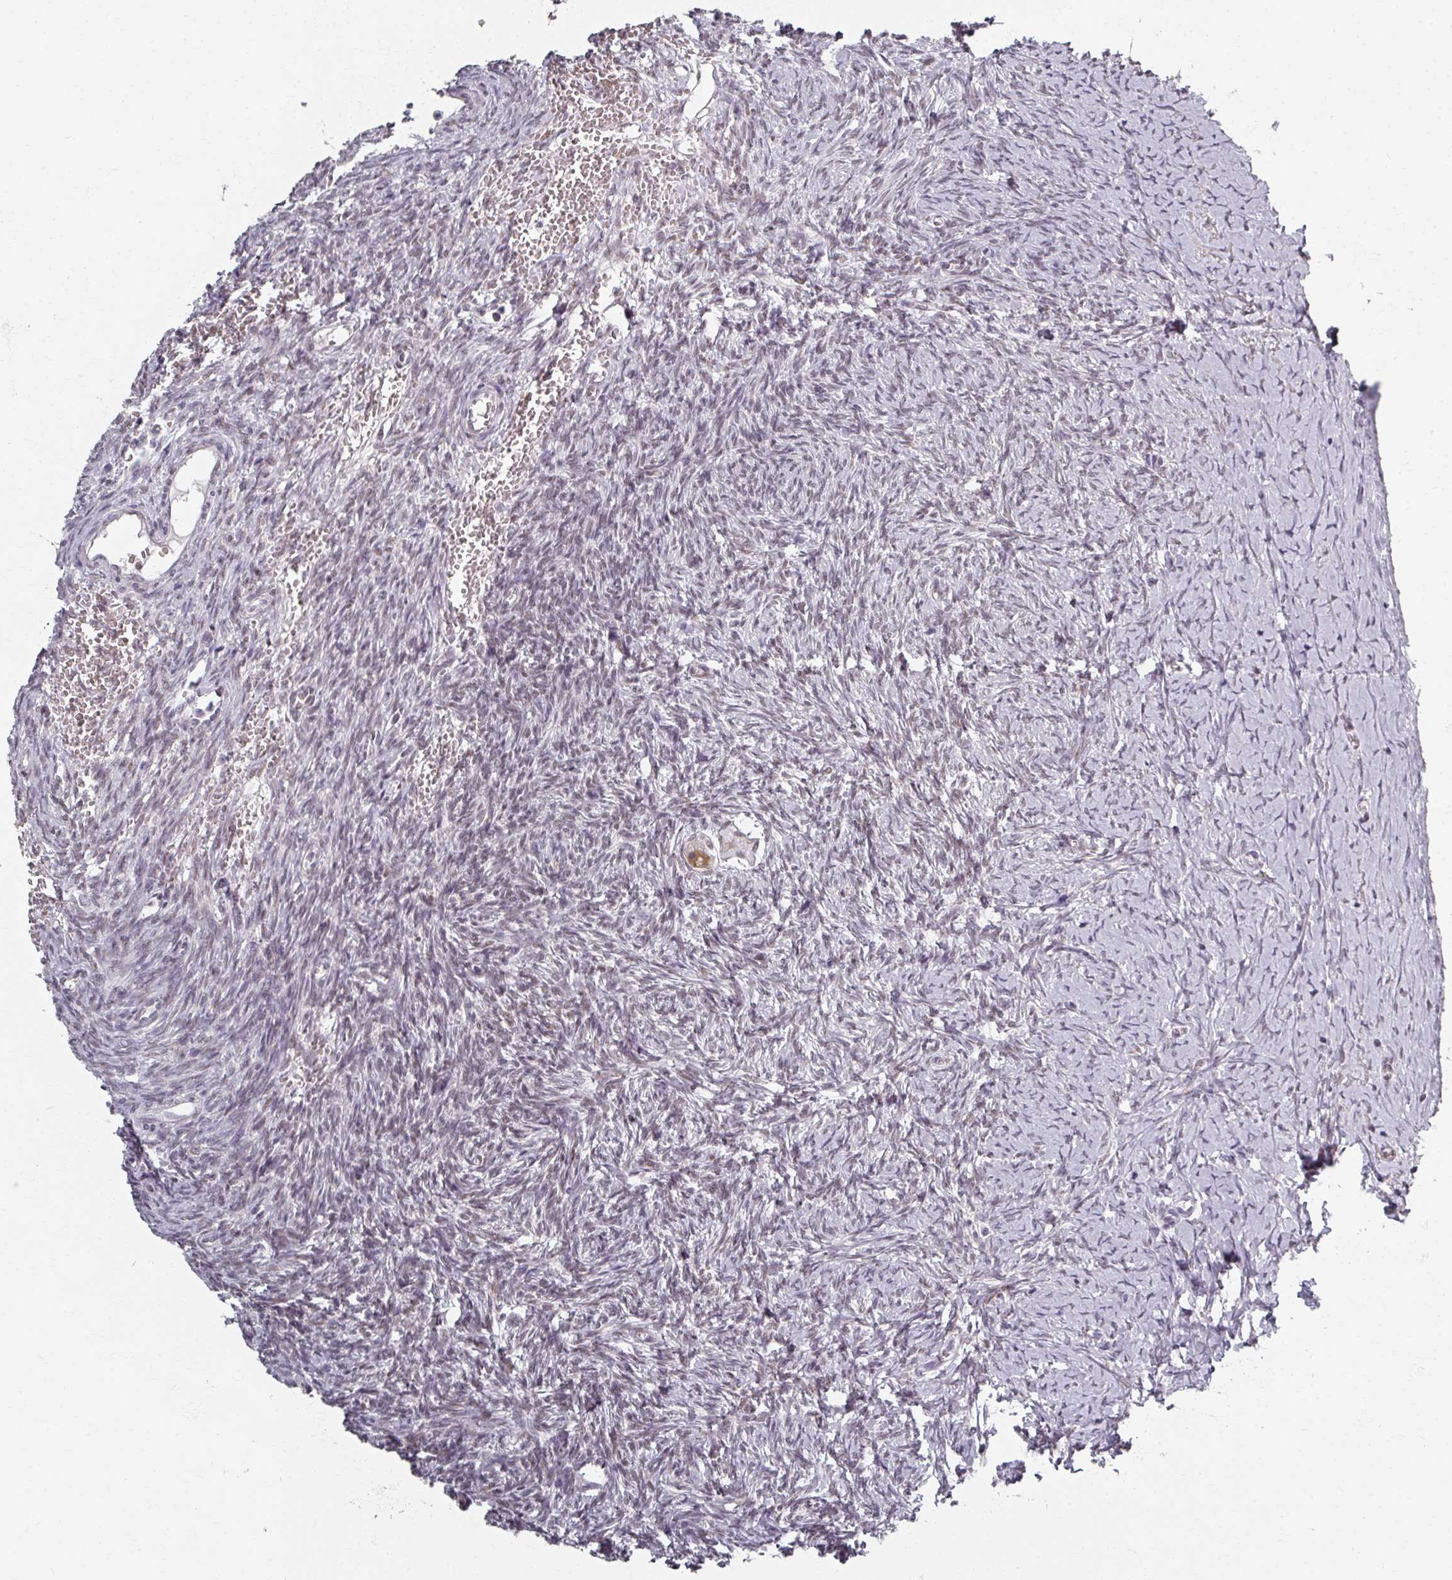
{"staining": {"intensity": "moderate", "quantity": "25%-75%", "location": "nuclear"}, "tissue": "ovary", "cell_type": "Ovarian stroma cells", "image_type": "normal", "snomed": [{"axis": "morphology", "description": "Normal tissue, NOS"}, {"axis": "topography", "description": "Ovary"}], "caption": "Immunohistochemical staining of benign human ovary displays moderate nuclear protein expression in about 25%-75% of ovarian stroma cells.", "gene": "RIPOR3", "patient": {"sex": "female", "age": 39}}